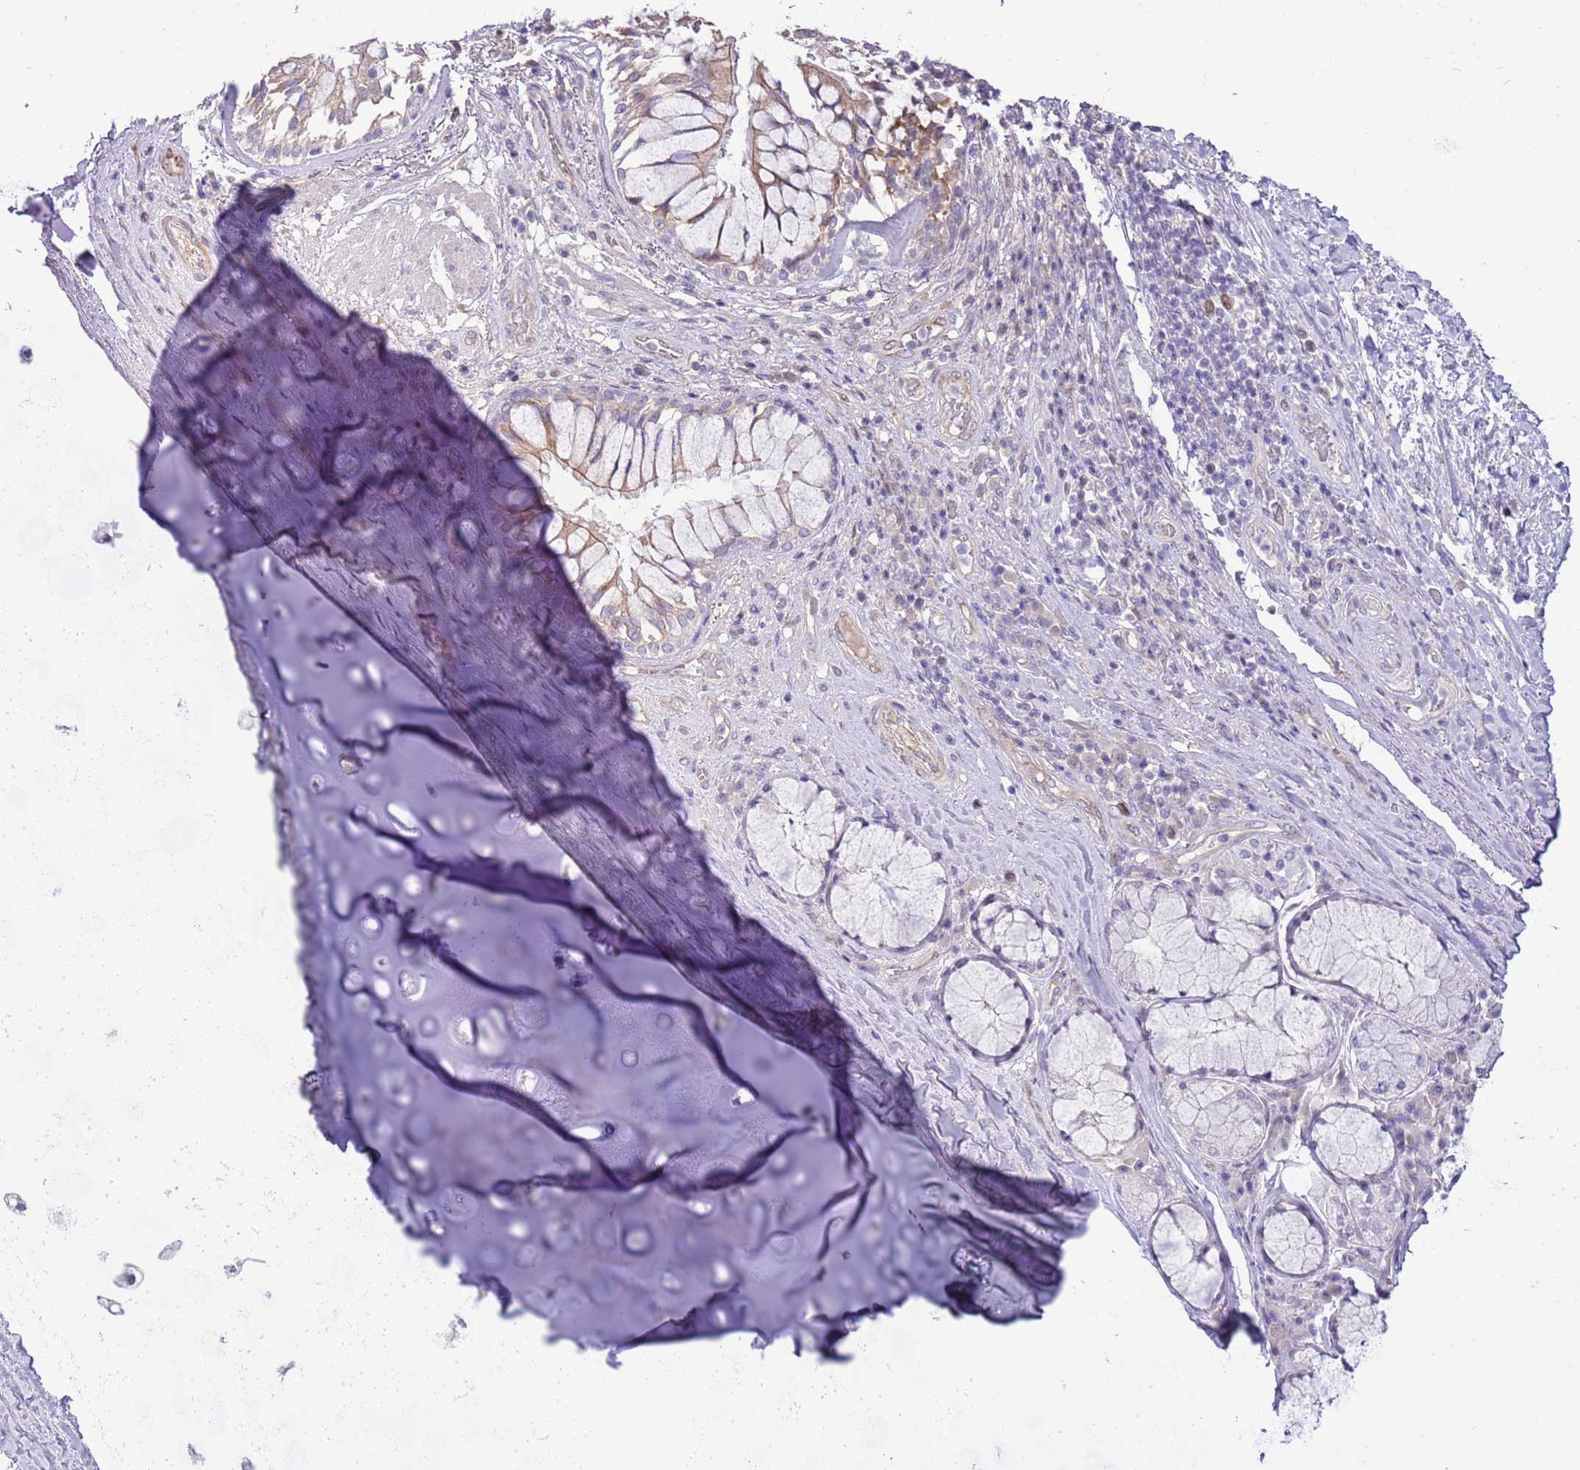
{"staining": {"intensity": "negative", "quantity": "none", "location": "none"}, "tissue": "adipose tissue", "cell_type": "Adipocytes", "image_type": "normal", "snomed": [{"axis": "morphology", "description": "Normal tissue, NOS"}, {"axis": "morphology", "description": "Squamous cell carcinoma, NOS"}, {"axis": "topography", "description": "Bronchus"}, {"axis": "topography", "description": "Lung"}], "caption": "The image exhibits no significant staining in adipocytes of adipose tissue. (Immunohistochemistry, brightfield microscopy, high magnification).", "gene": "FBRSL1", "patient": {"sex": "male", "age": 64}}